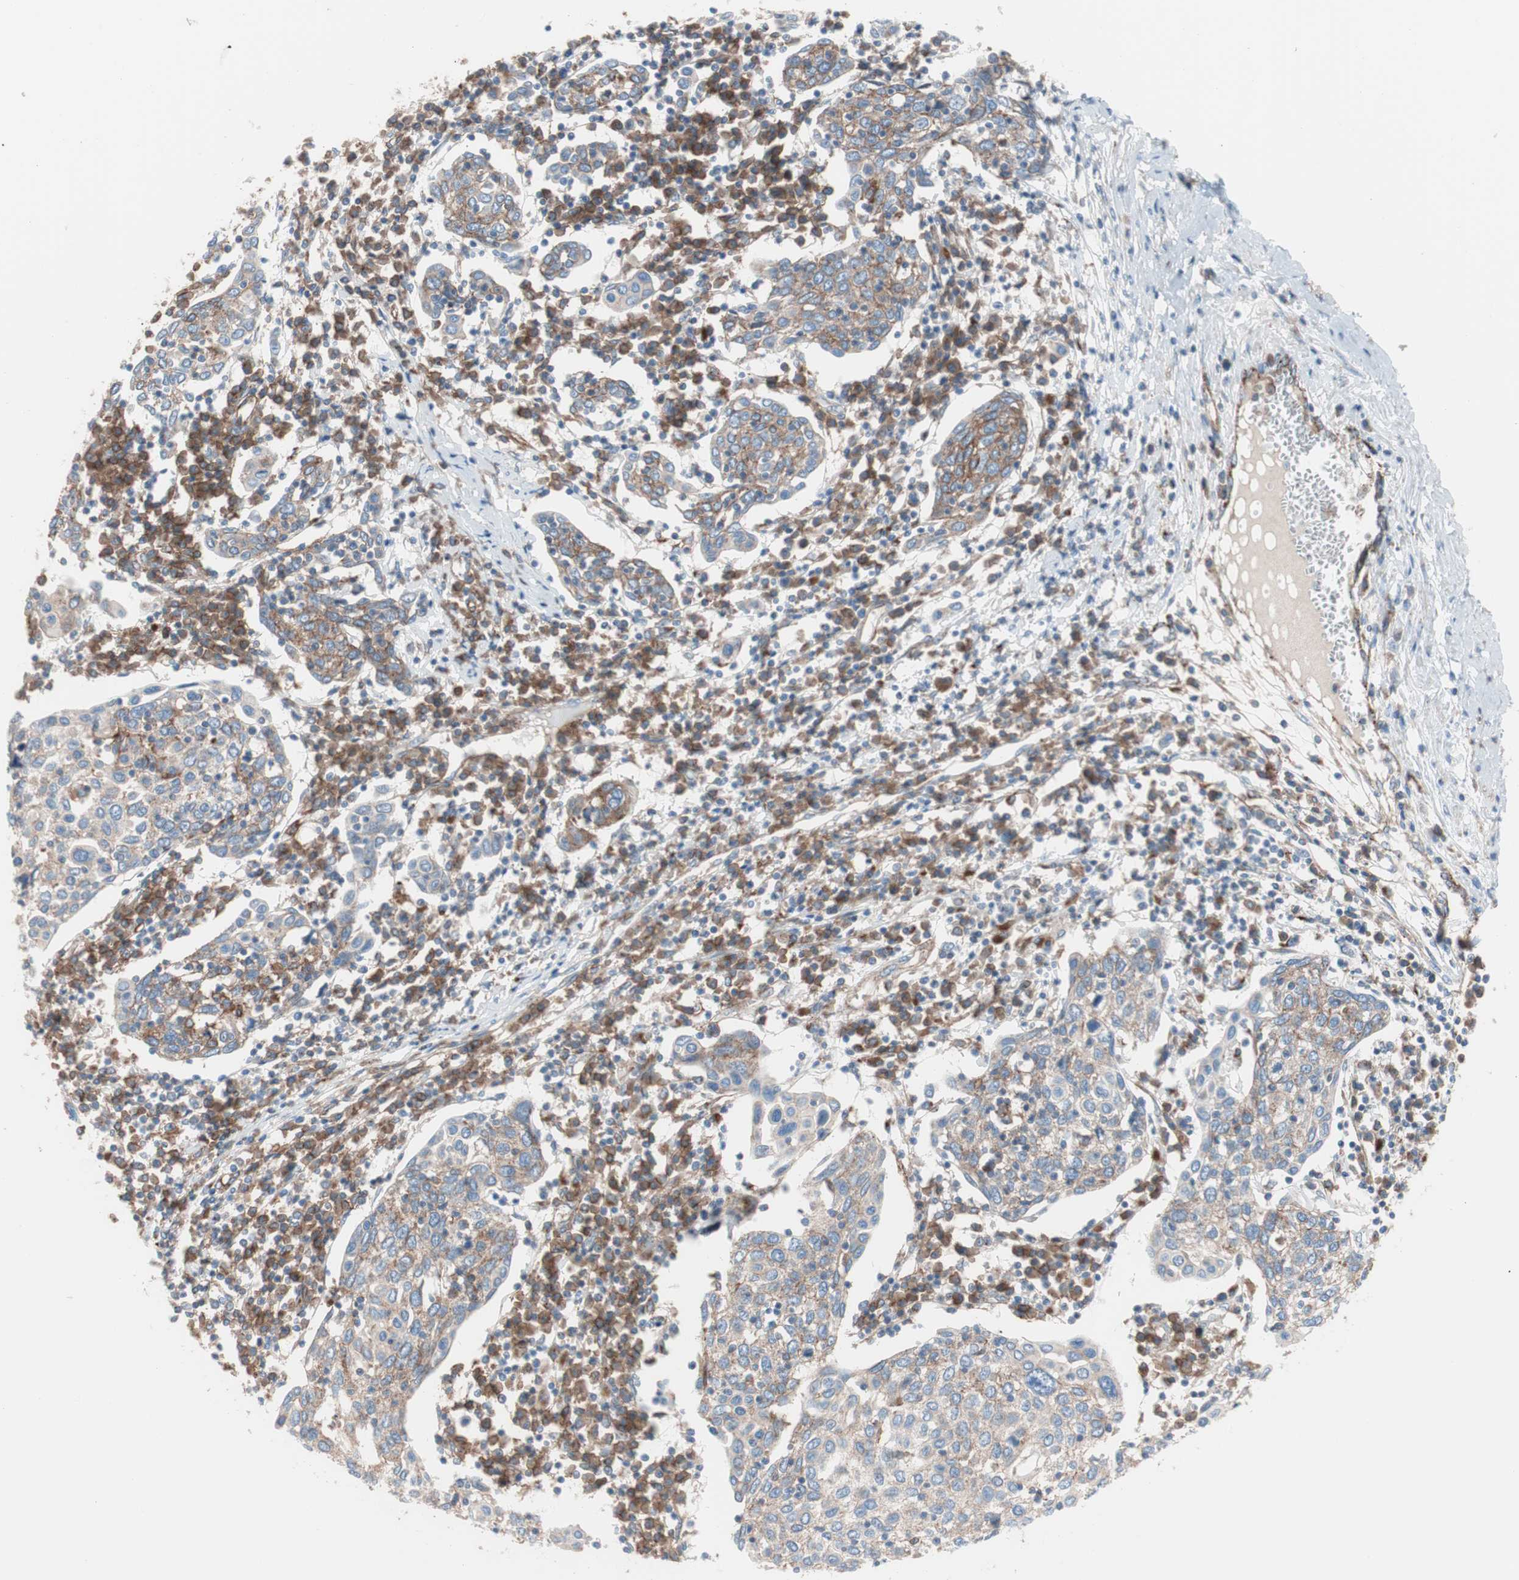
{"staining": {"intensity": "strong", "quantity": ">75%", "location": "cytoplasmic/membranous"}, "tissue": "cervical cancer", "cell_type": "Tumor cells", "image_type": "cancer", "snomed": [{"axis": "morphology", "description": "Squamous cell carcinoma, NOS"}, {"axis": "topography", "description": "Cervix"}], "caption": "Immunohistochemistry image of neoplastic tissue: human cervical cancer (squamous cell carcinoma) stained using immunohistochemistry (IHC) exhibits high levels of strong protein expression localized specifically in the cytoplasmic/membranous of tumor cells, appearing as a cytoplasmic/membranous brown color.", "gene": "FLOT2", "patient": {"sex": "female", "age": 40}}